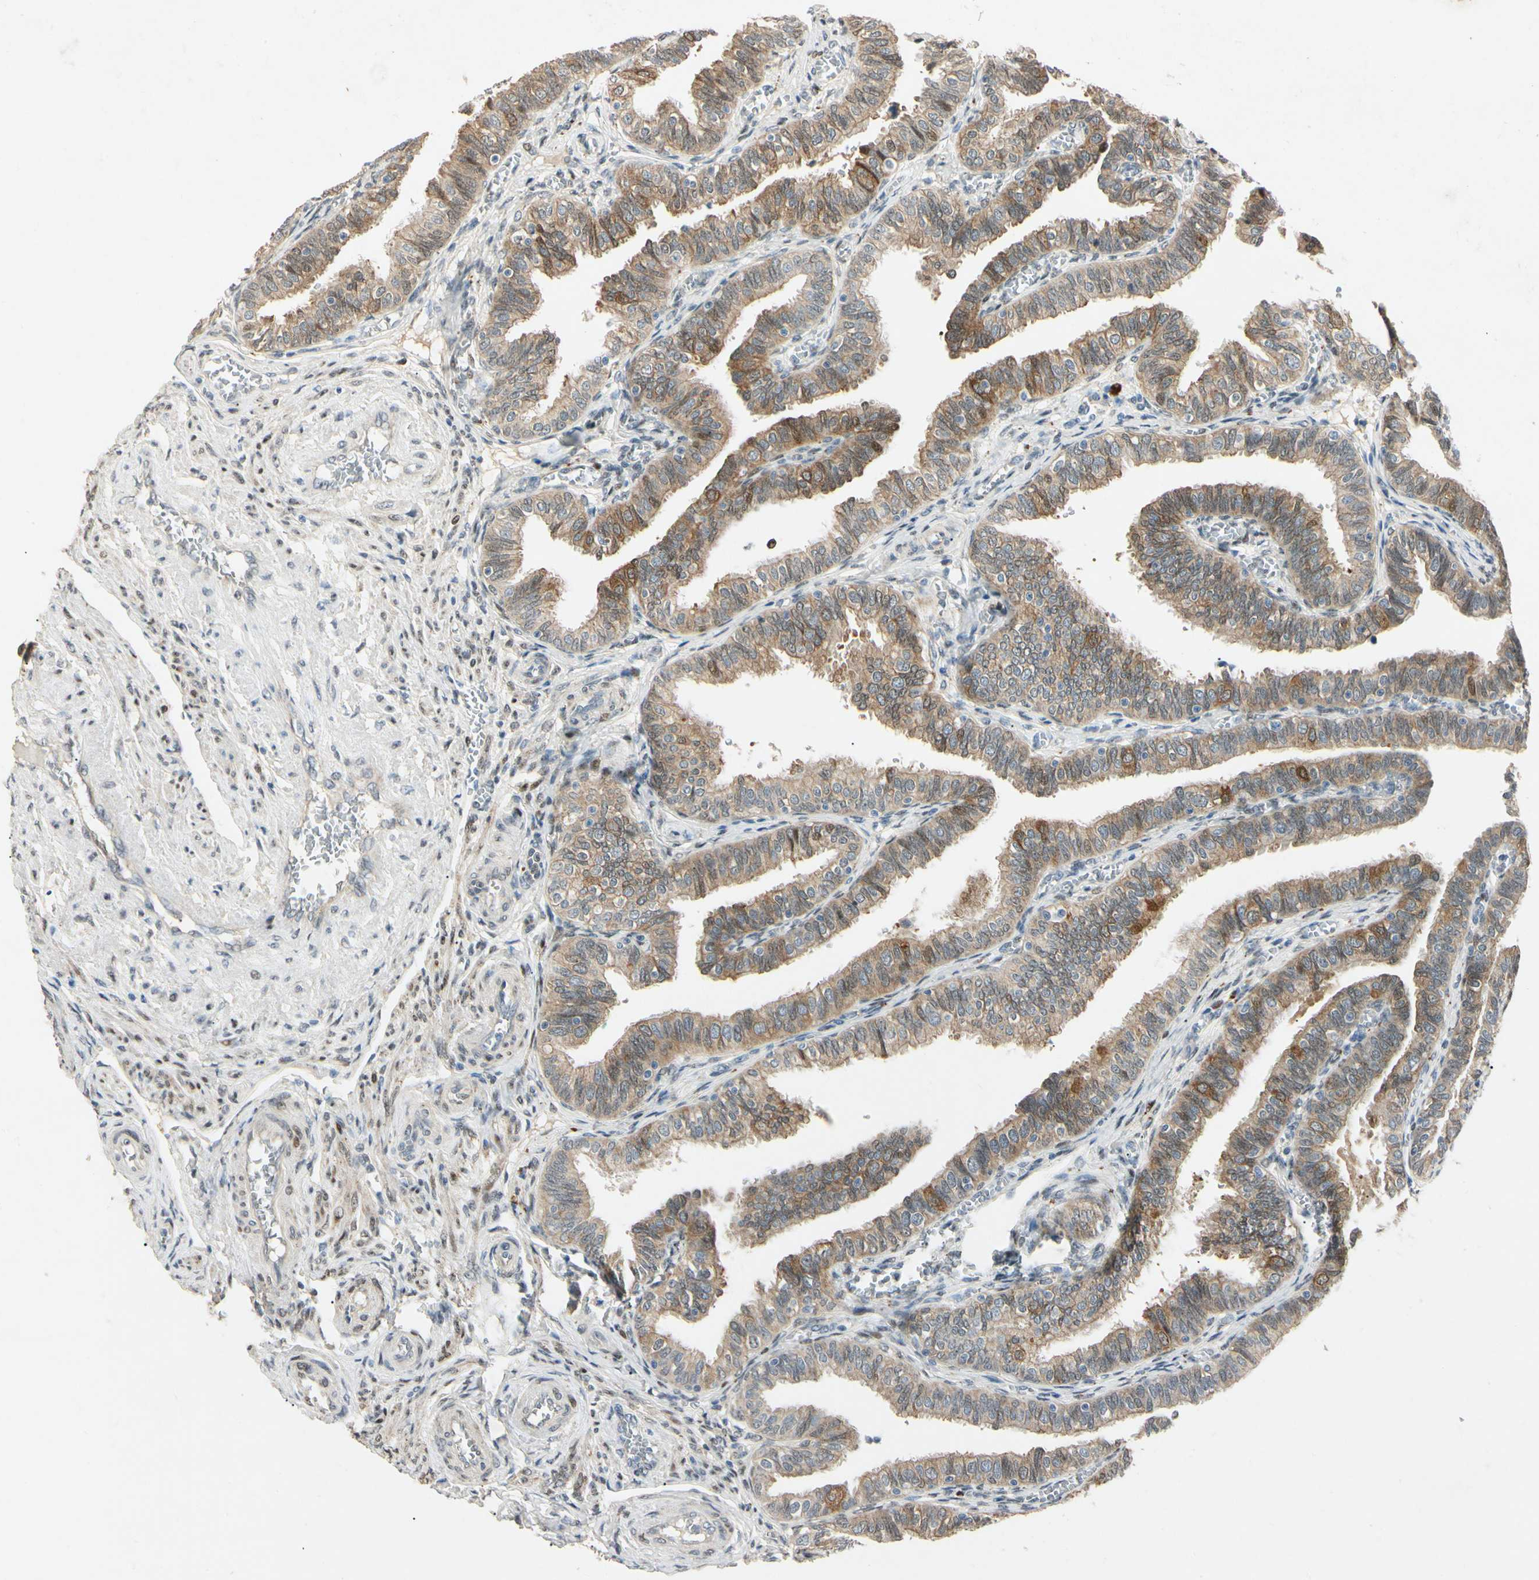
{"staining": {"intensity": "moderate", "quantity": ">75%", "location": "cytoplasmic/membranous"}, "tissue": "fallopian tube", "cell_type": "Glandular cells", "image_type": "normal", "snomed": [{"axis": "morphology", "description": "Normal tissue, NOS"}, {"axis": "topography", "description": "Fallopian tube"}], "caption": "Normal fallopian tube was stained to show a protein in brown. There is medium levels of moderate cytoplasmic/membranous positivity in about >75% of glandular cells.", "gene": "HSPA1B", "patient": {"sex": "female", "age": 46}}